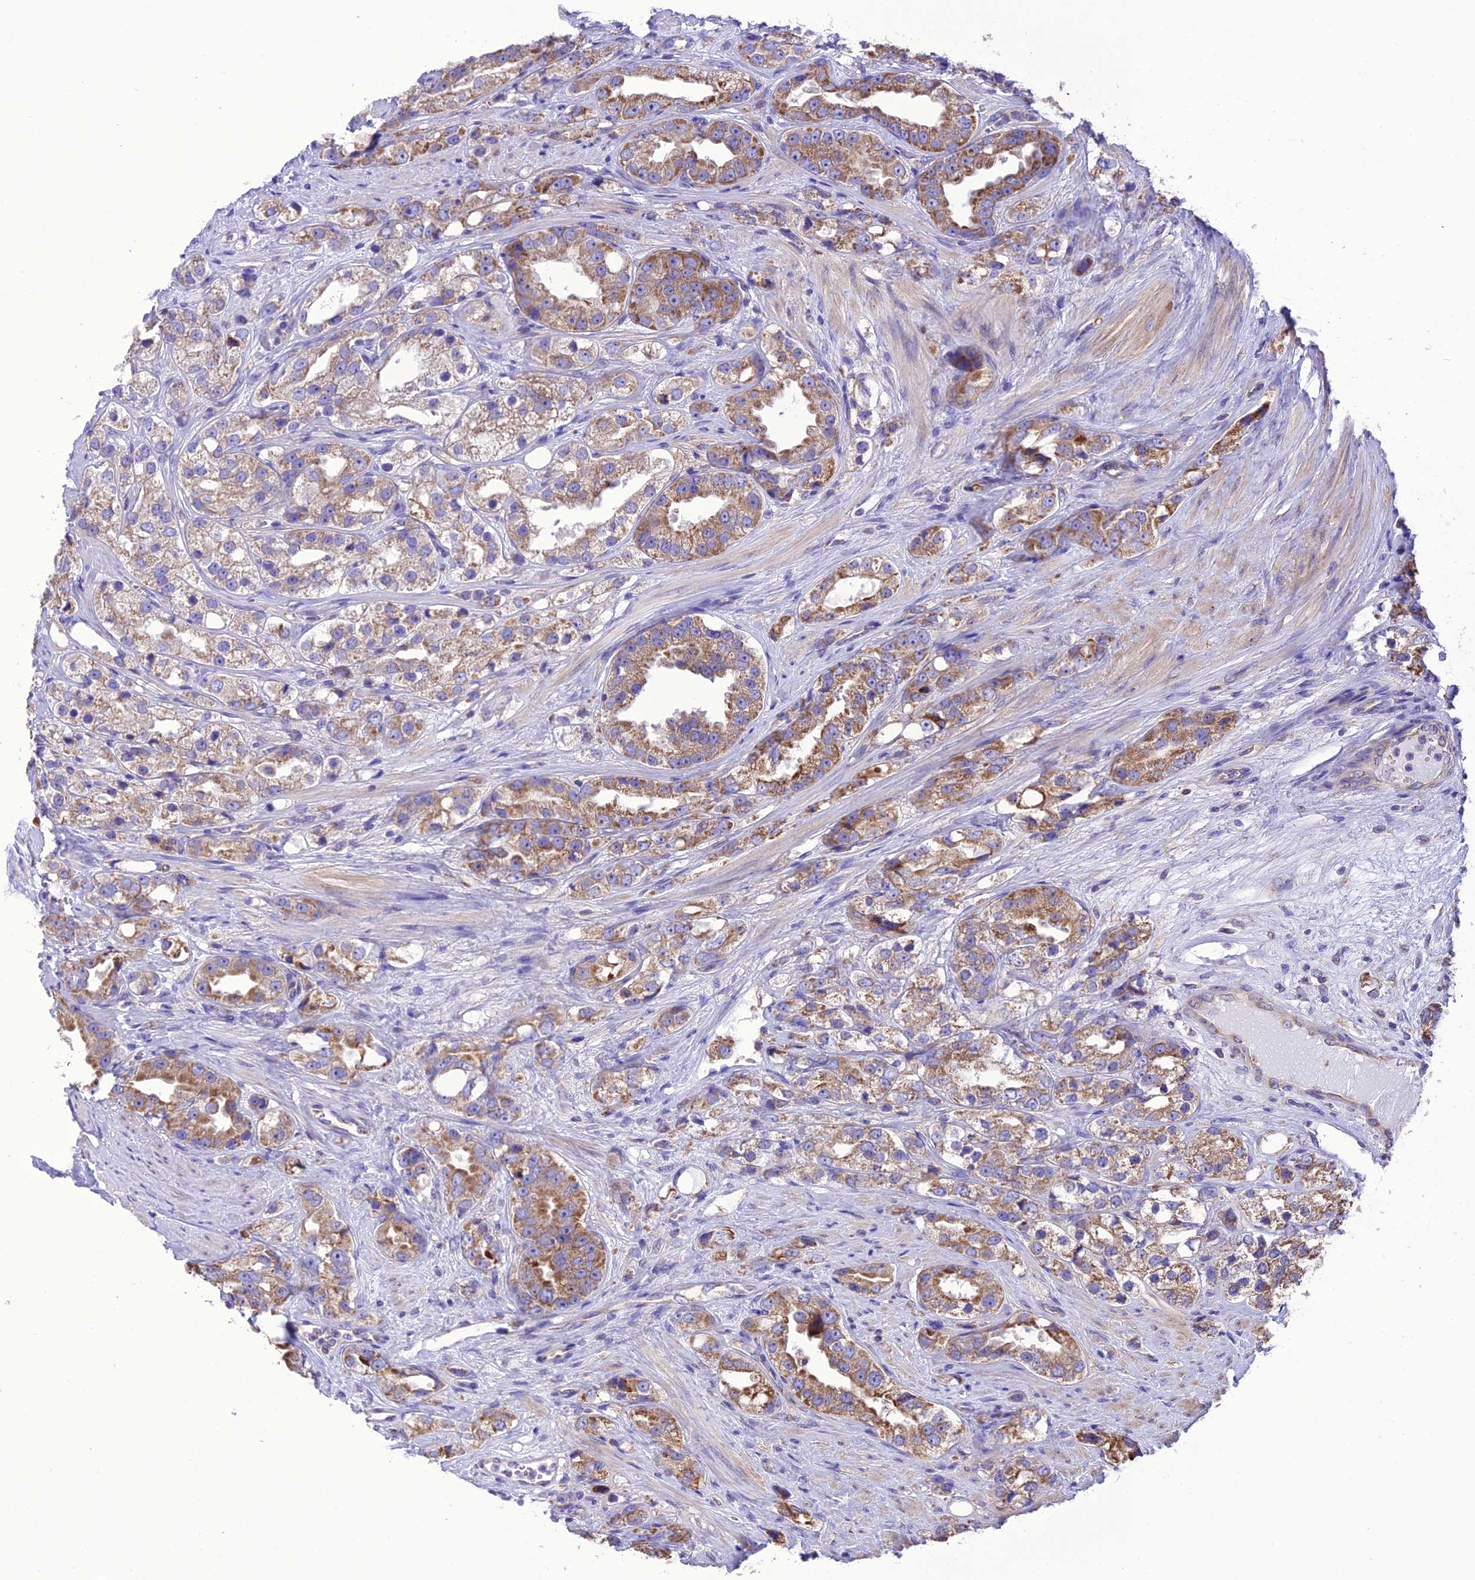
{"staining": {"intensity": "moderate", "quantity": ">75%", "location": "cytoplasmic/membranous"}, "tissue": "prostate cancer", "cell_type": "Tumor cells", "image_type": "cancer", "snomed": [{"axis": "morphology", "description": "Adenocarcinoma, NOS"}, {"axis": "topography", "description": "Prostate"}], "caption": "Immunohistochemical staining of prostate cancer reveals medium levels of moderate cytoplasmic/membranous protein staining in approximately >75% of tumor cells.", "gene": "MAP3K12", "patient": {"sex": "male", "age": 79}}